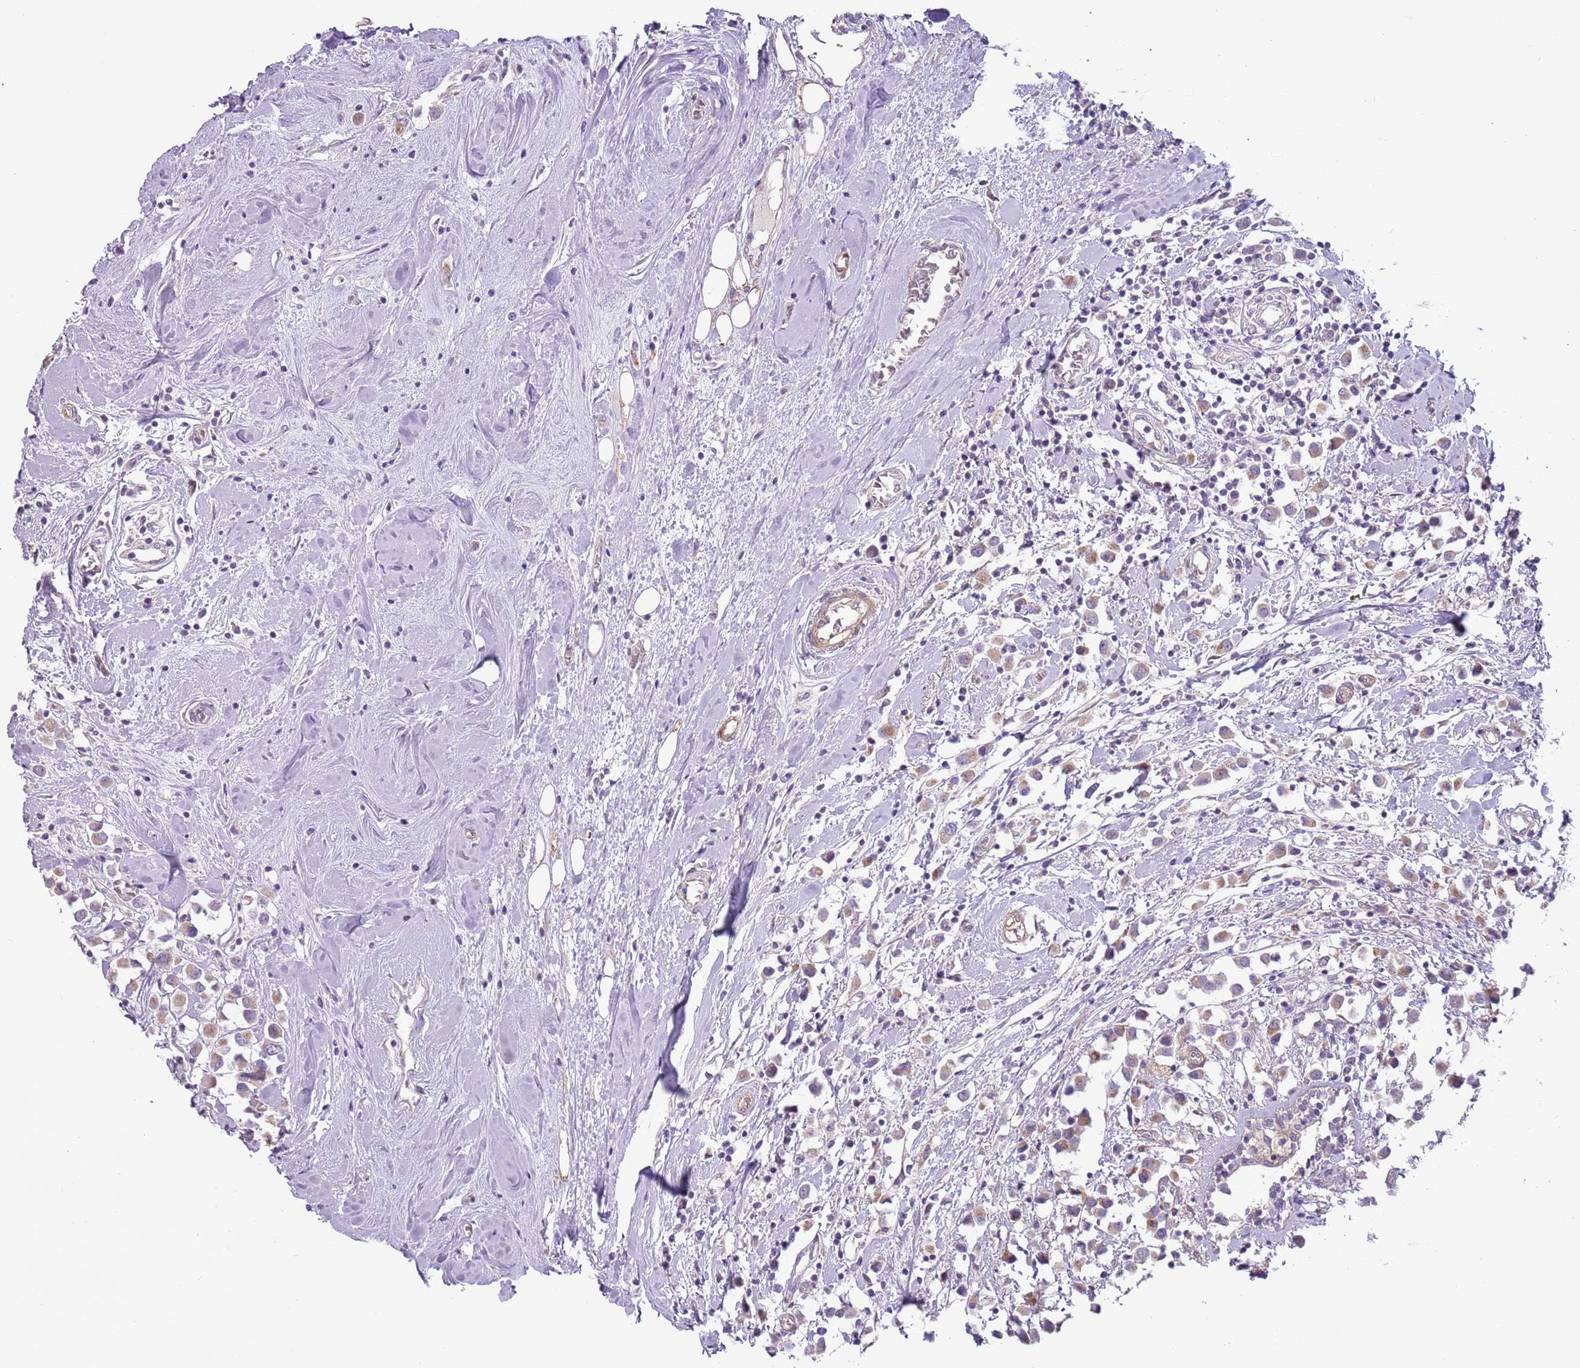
{"staining": {"intensity": "moderate", "quantity": ">75%", "location": "cytoplasmic/membranous"}, "tissue": "breast cancer", "cell_type": "Tumor cells", "image_type": "cancer", "snomed": [{"axis": "morphology", "description": "Duct carcinoma"}, {"axis": "topography", "description": "Breast"}], "caption": "A high-resolution image shows immunohistochemistry staining of invasive ductal carcinoma (breast), which shows moderate cytoplasmic/membranous expression in approximately >75% of tumor cells.", "gene": "MRO", "patient": {"sex": "female", "age": 61}}